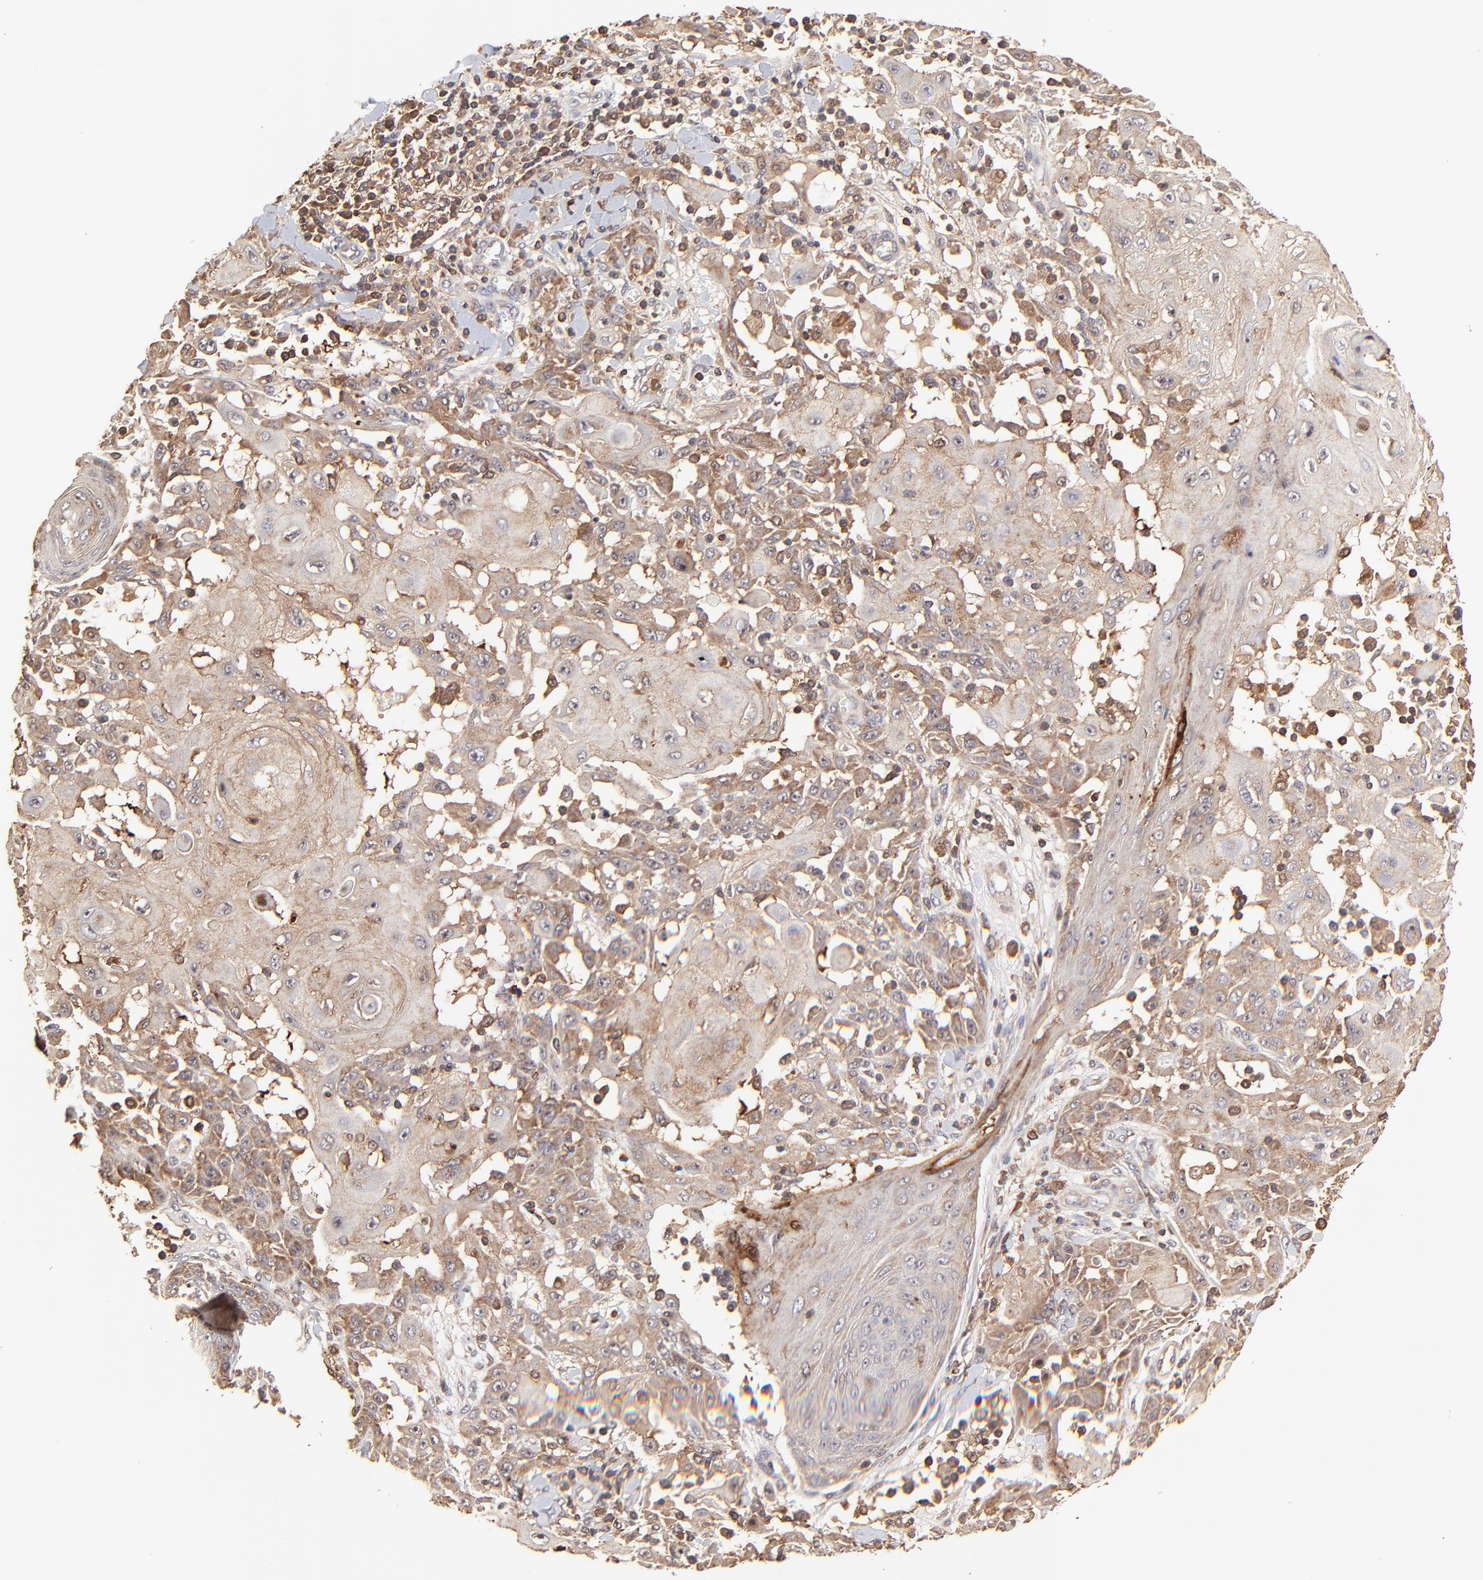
{"staining": {"intensity": "moderate", "quantity": ">75%", "location": "cytoplasmic/membranous"}, "tissue": "skin cancer", "cell_type": "Tumor cells", "image_type": "cancer", "snomed": [{"axis": "morphology", "description": "Squamous cell carcinoma, NOS"}, {"axis": "topography", "description": "Skin"}], "caption": "IHC image of skin cancer (squamous cell carcinoma) stained for a protein (brown), which reveals medium levels of moderate cytoplasmic/membranous positivity in approximately >75% of tumor cells.", "gene": "STON2", "patient": {"sex": "male", "age": 24}}